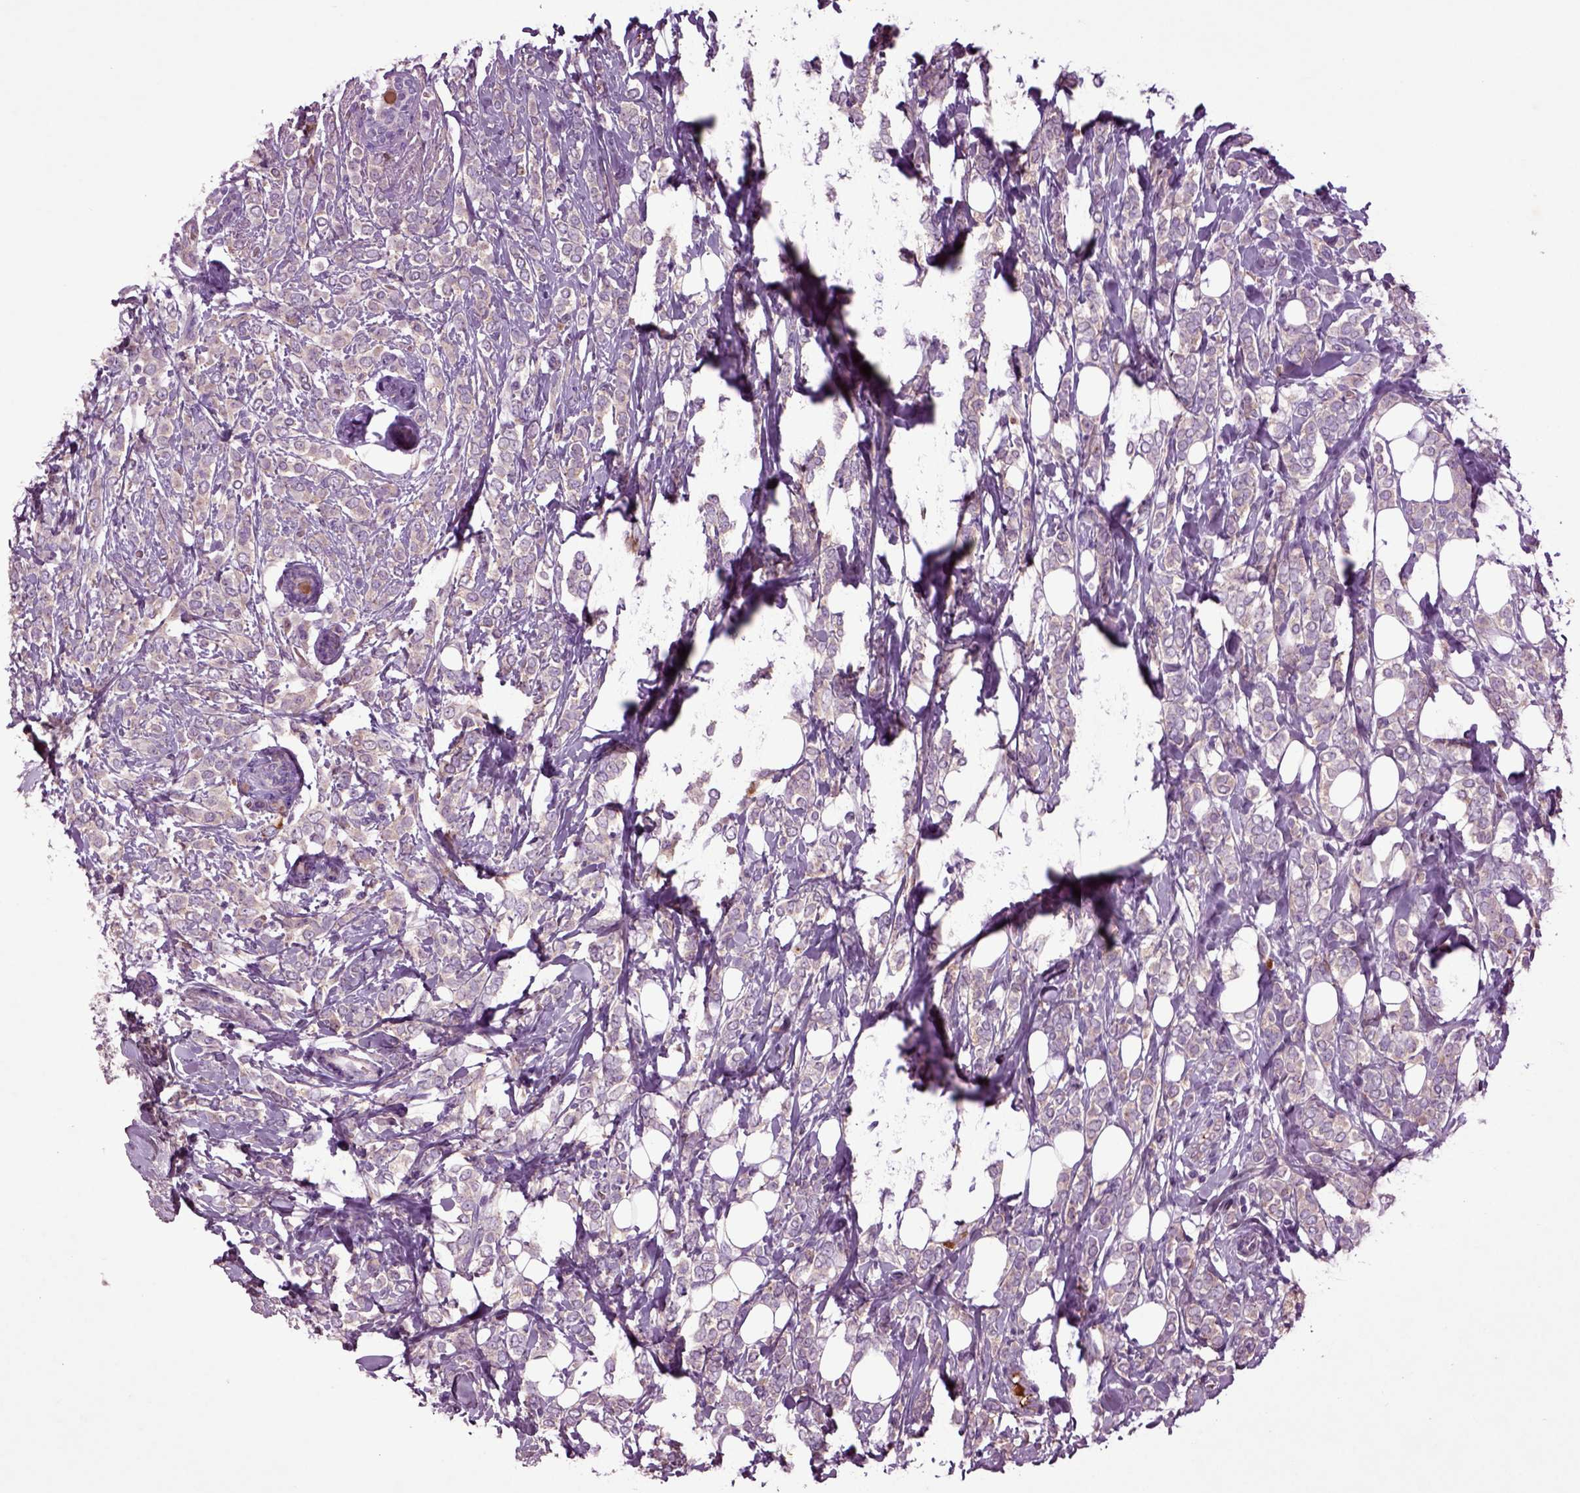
{"staining": {"intensity": "weak", "quantity": ">75%", "location": "cytoplasmic/membranous"}, "tissue": "breast cancer", "cell_type": "Tumor cells", "image_type": "cancer", "snomed": [{"axis": "morphology", "description": "Lobular carcinoma"}, {"axis": "topography", "description": "Breast"}], "caption": "Human breast cancer (lobular carcinoma) stained with a brown dye exhibits weak cytoplasmic/membranous positive positivity in about >75% of tumor cells.", "gene": "SPON1", "patient": {"sex": "female", "age": 49}}